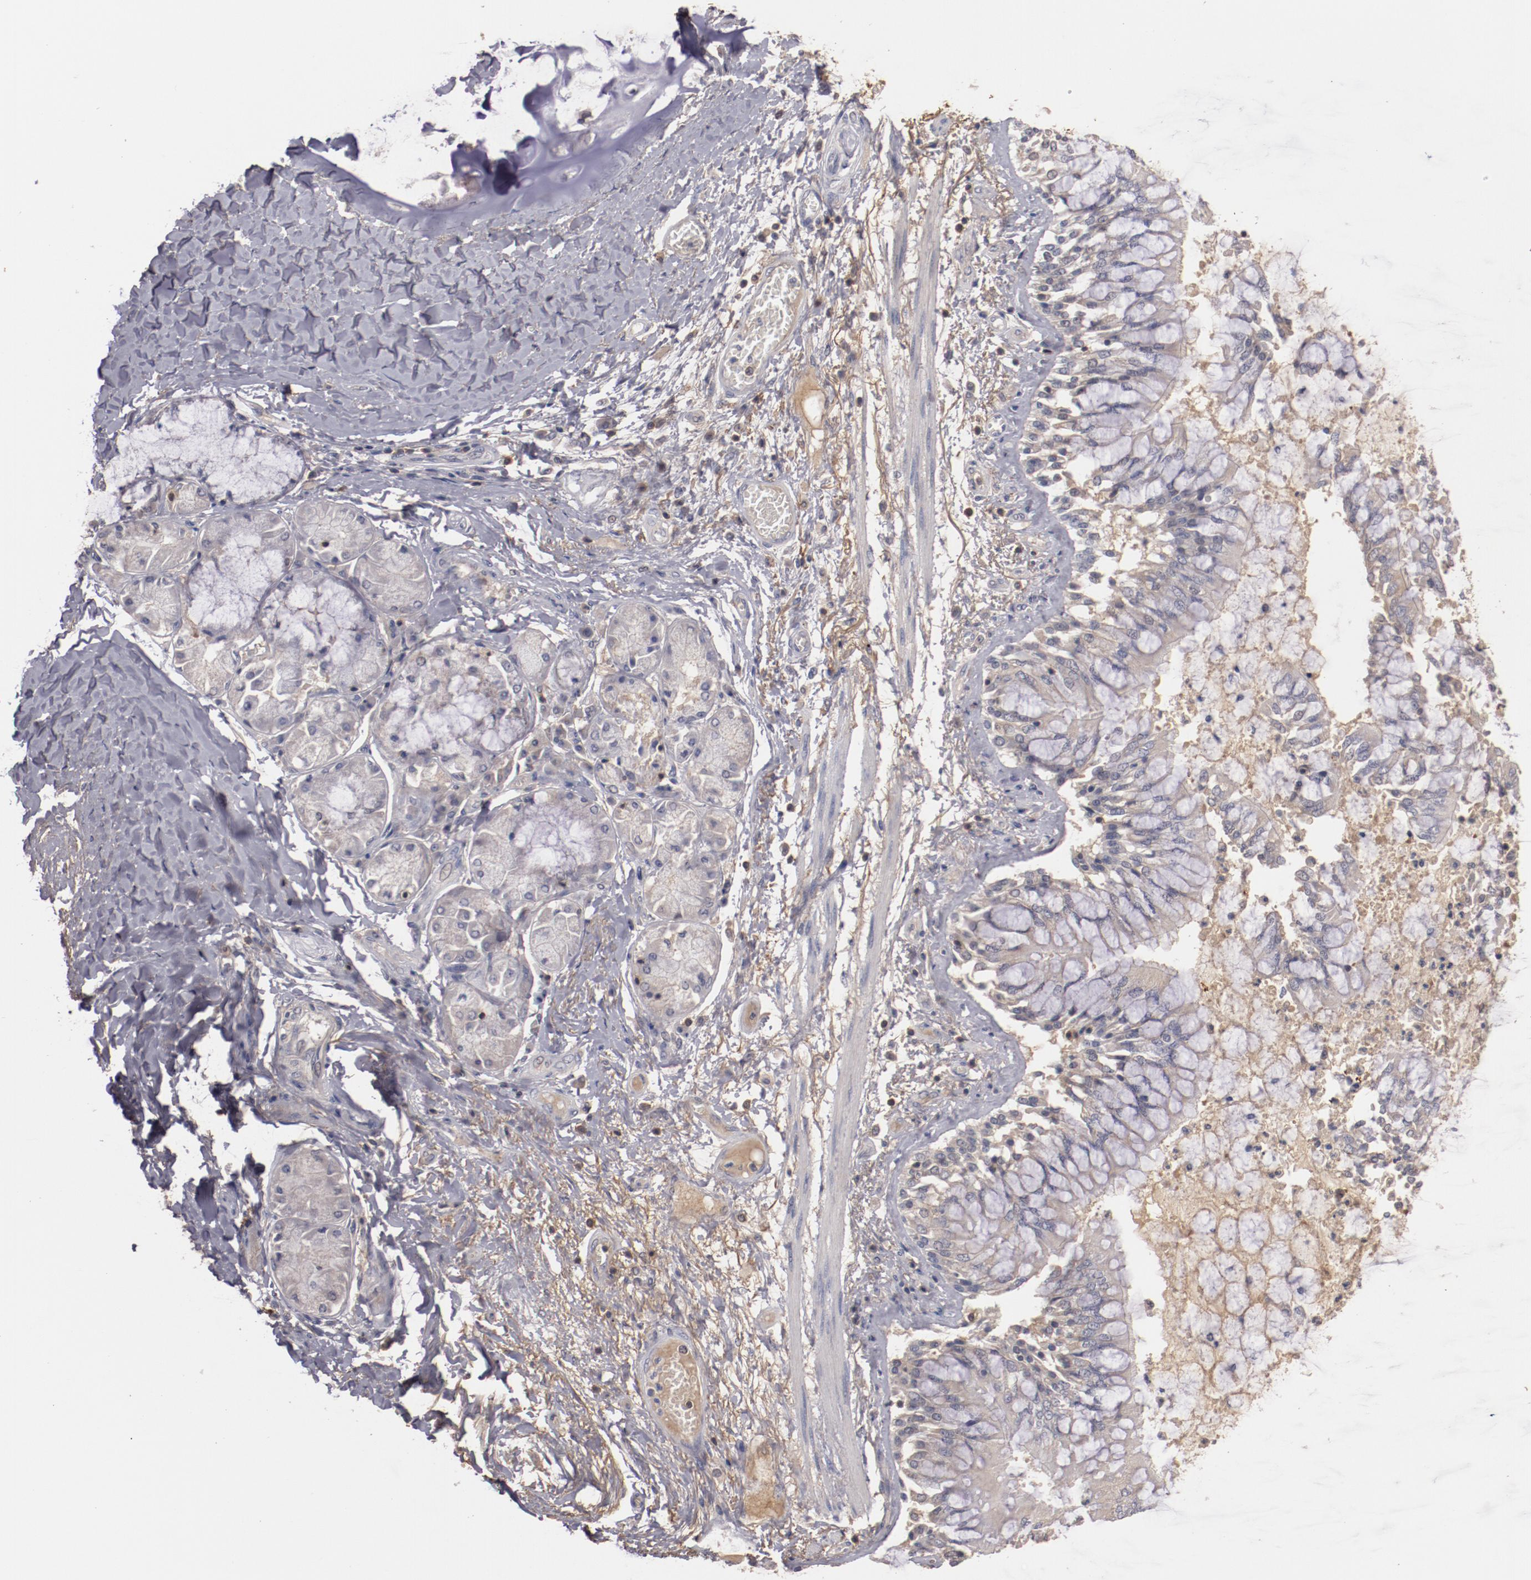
{"staining": {"intensity": "negative", "quantity": "none", "location": "none"}, "tissue": "bronchus", "cell_type": "Respiratory epithelial cells", "image_type": "normal", "snomed": [{"axis": "morphology", "description": "Normal tissue, NOS"}, {"axis": "topography", "description": "Cartilage tissue"}, {"axis": "topography", "description": "Bronchus"}, {"axis": "topography", "description": "Lung"}], "caption": "This is a histopathology image of immunohistochemistry (IHC) staining of normal bronchus, which shows no staining in respiratory epithelial cells.", "gene": "MBL2", "patient": {"sex": "female", "age": 49}}